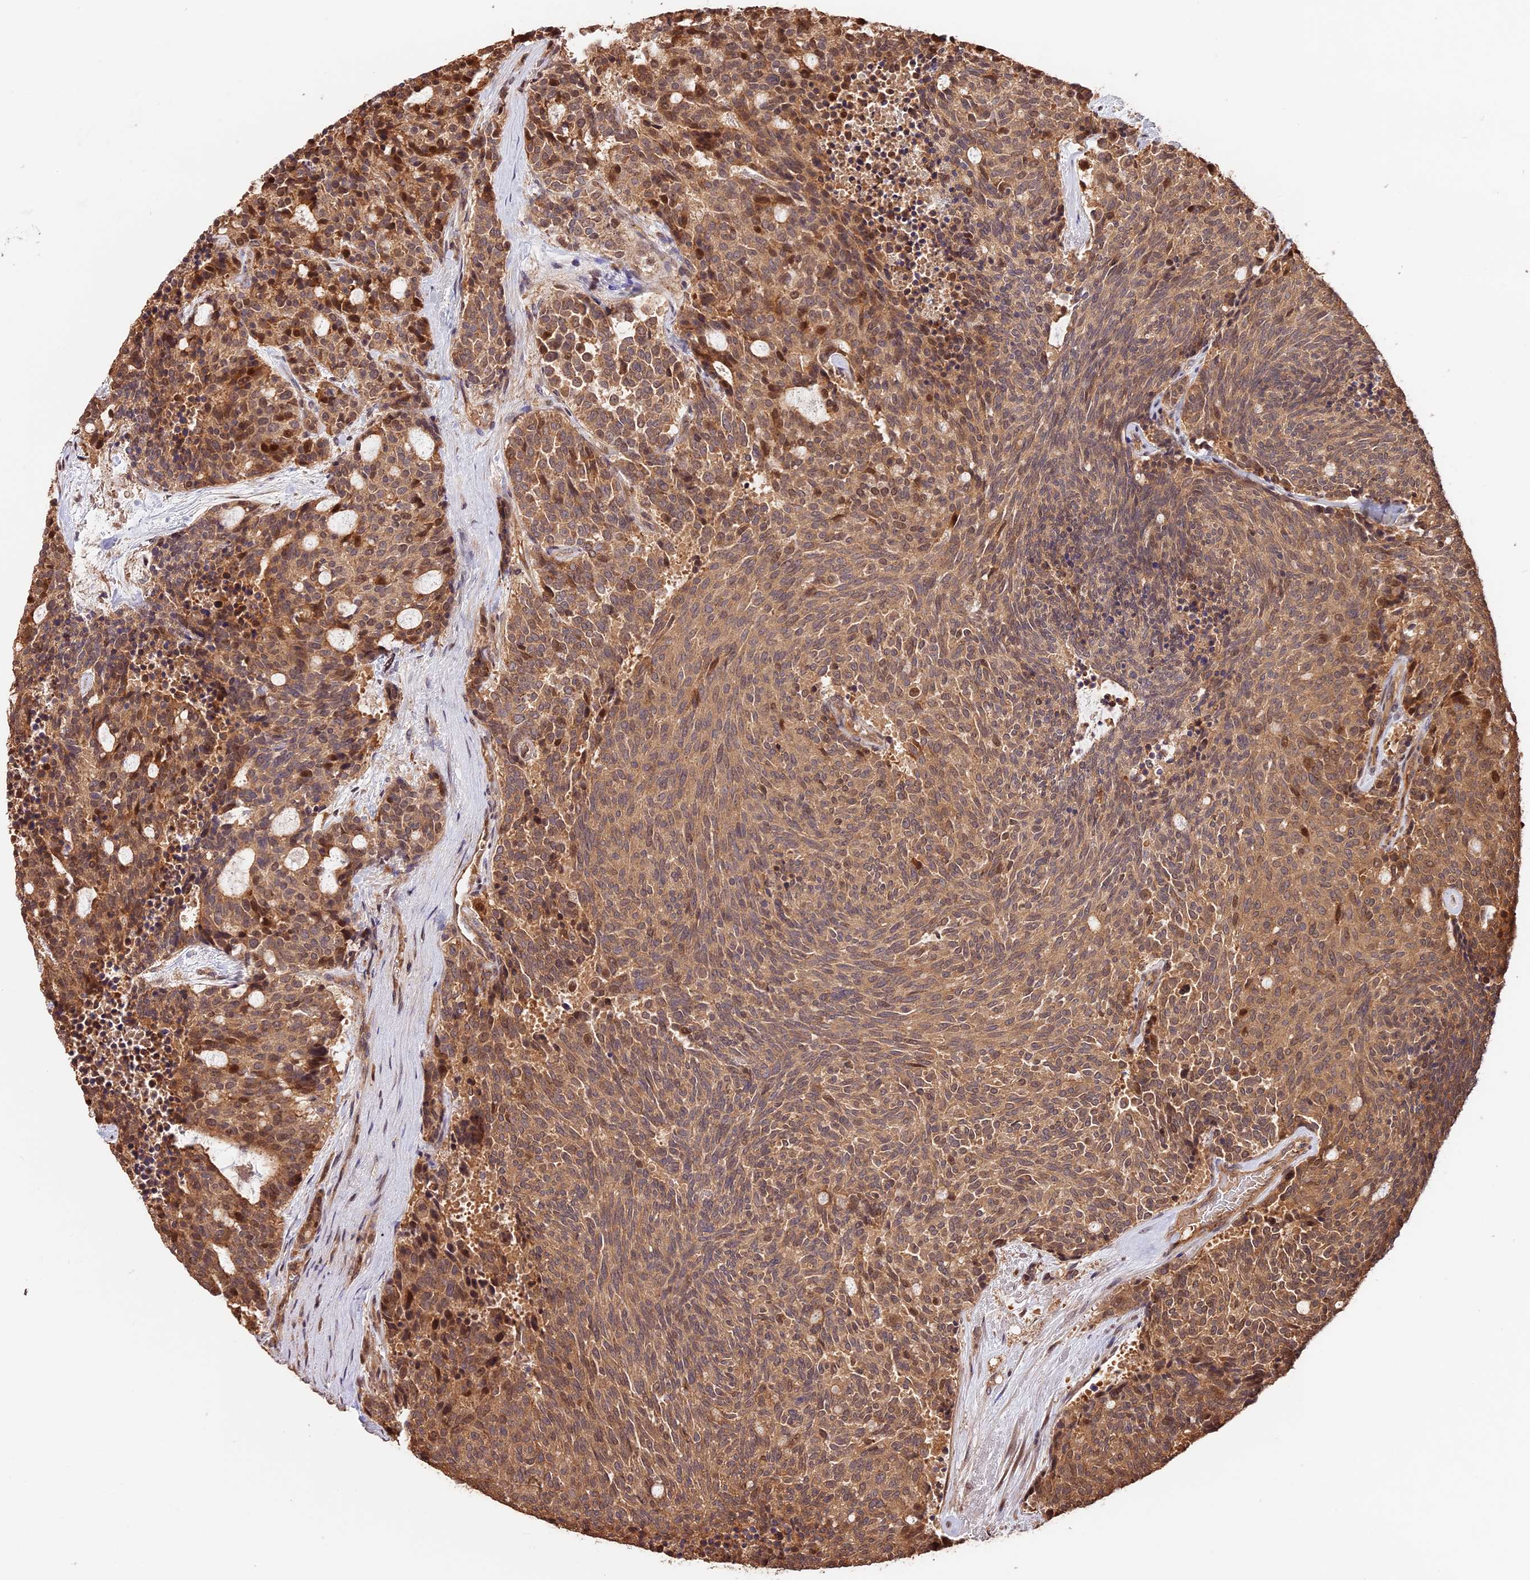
{"staining": {"intensity": "moderate", "quantity": ">75%", "location": "cytoplasmic/membranous"}, "tissue": "carcinoid", "cell_type": "Tumor cells", "image_type": "cancer", "snomed": [{"axis": "morphology", "description": "Carcinoid, malignant, NOS"}, {"axis": "topography", "description": "Pancreas"}], "caption": "Tumor cells display medium levels of moderate cytoplasmic/membranous expression in about >75% of cells in human carcinoid (malignant).", "gene": "PPP1R37", "patient": {"sex": "female", "age": 54}}